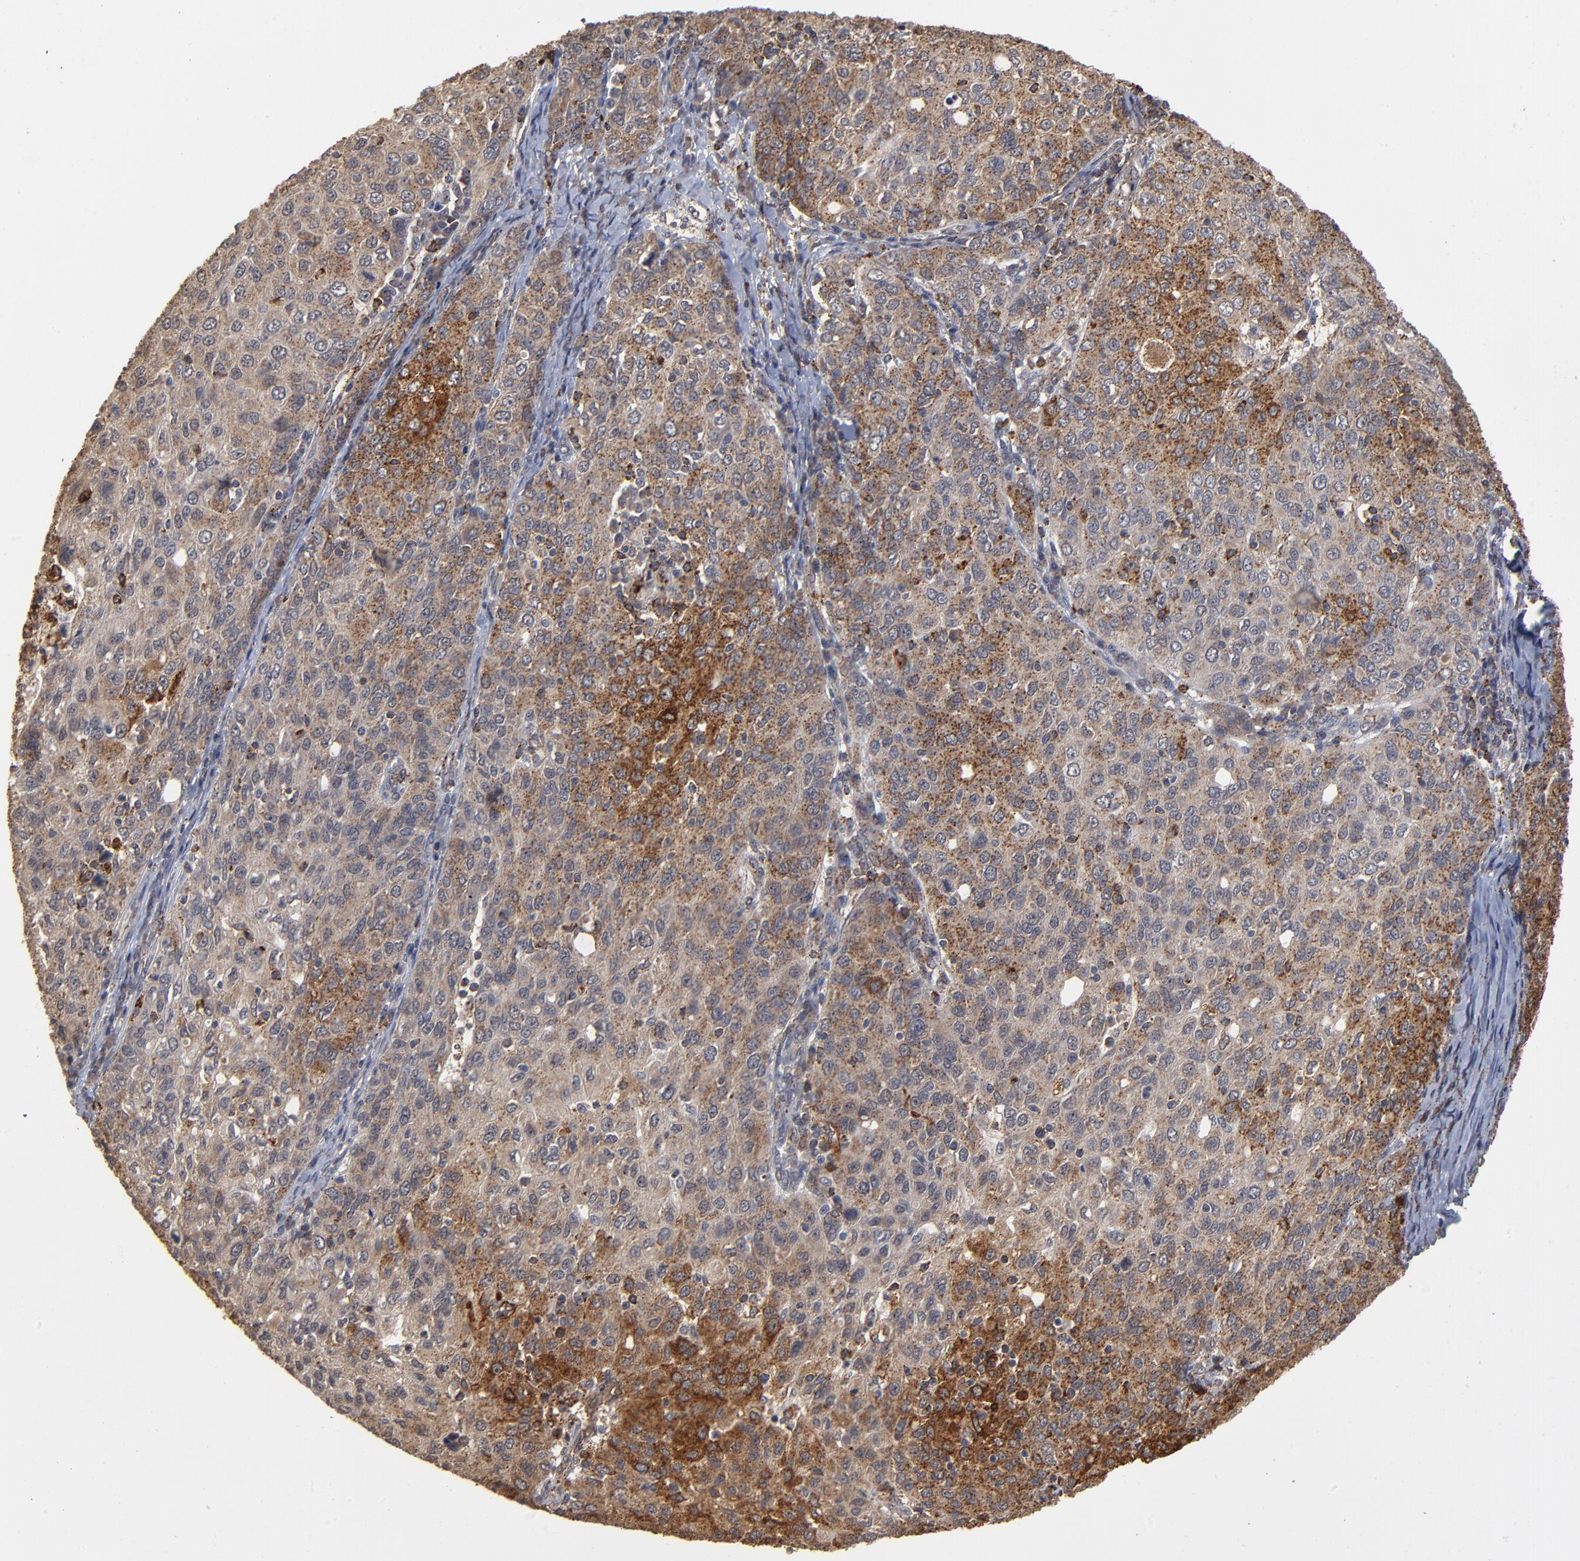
{"staining": {"intensity": "moderate", "quantity": "25%-75%", "location": "cytoplasmic/membranous"}, "tissue": "ovarian cancer", "cell_type": "Tumor cells", "image_type": "cancer", "snomed": [{"axis": "morphology", "description": "Carcinoma, endometroid"}, {"axis": "topography", "description": "Ovary"}], "caption": "High-power microscopy captured an immunohistochemistry photomicrograph of endometroid carcinoma (ovarian), revealing moderate cytoplasmic/membranous staining in about 25%-75% of tumor cells.", "gene": "ASB8", "patient": {"sex": "female", "age": 50}}